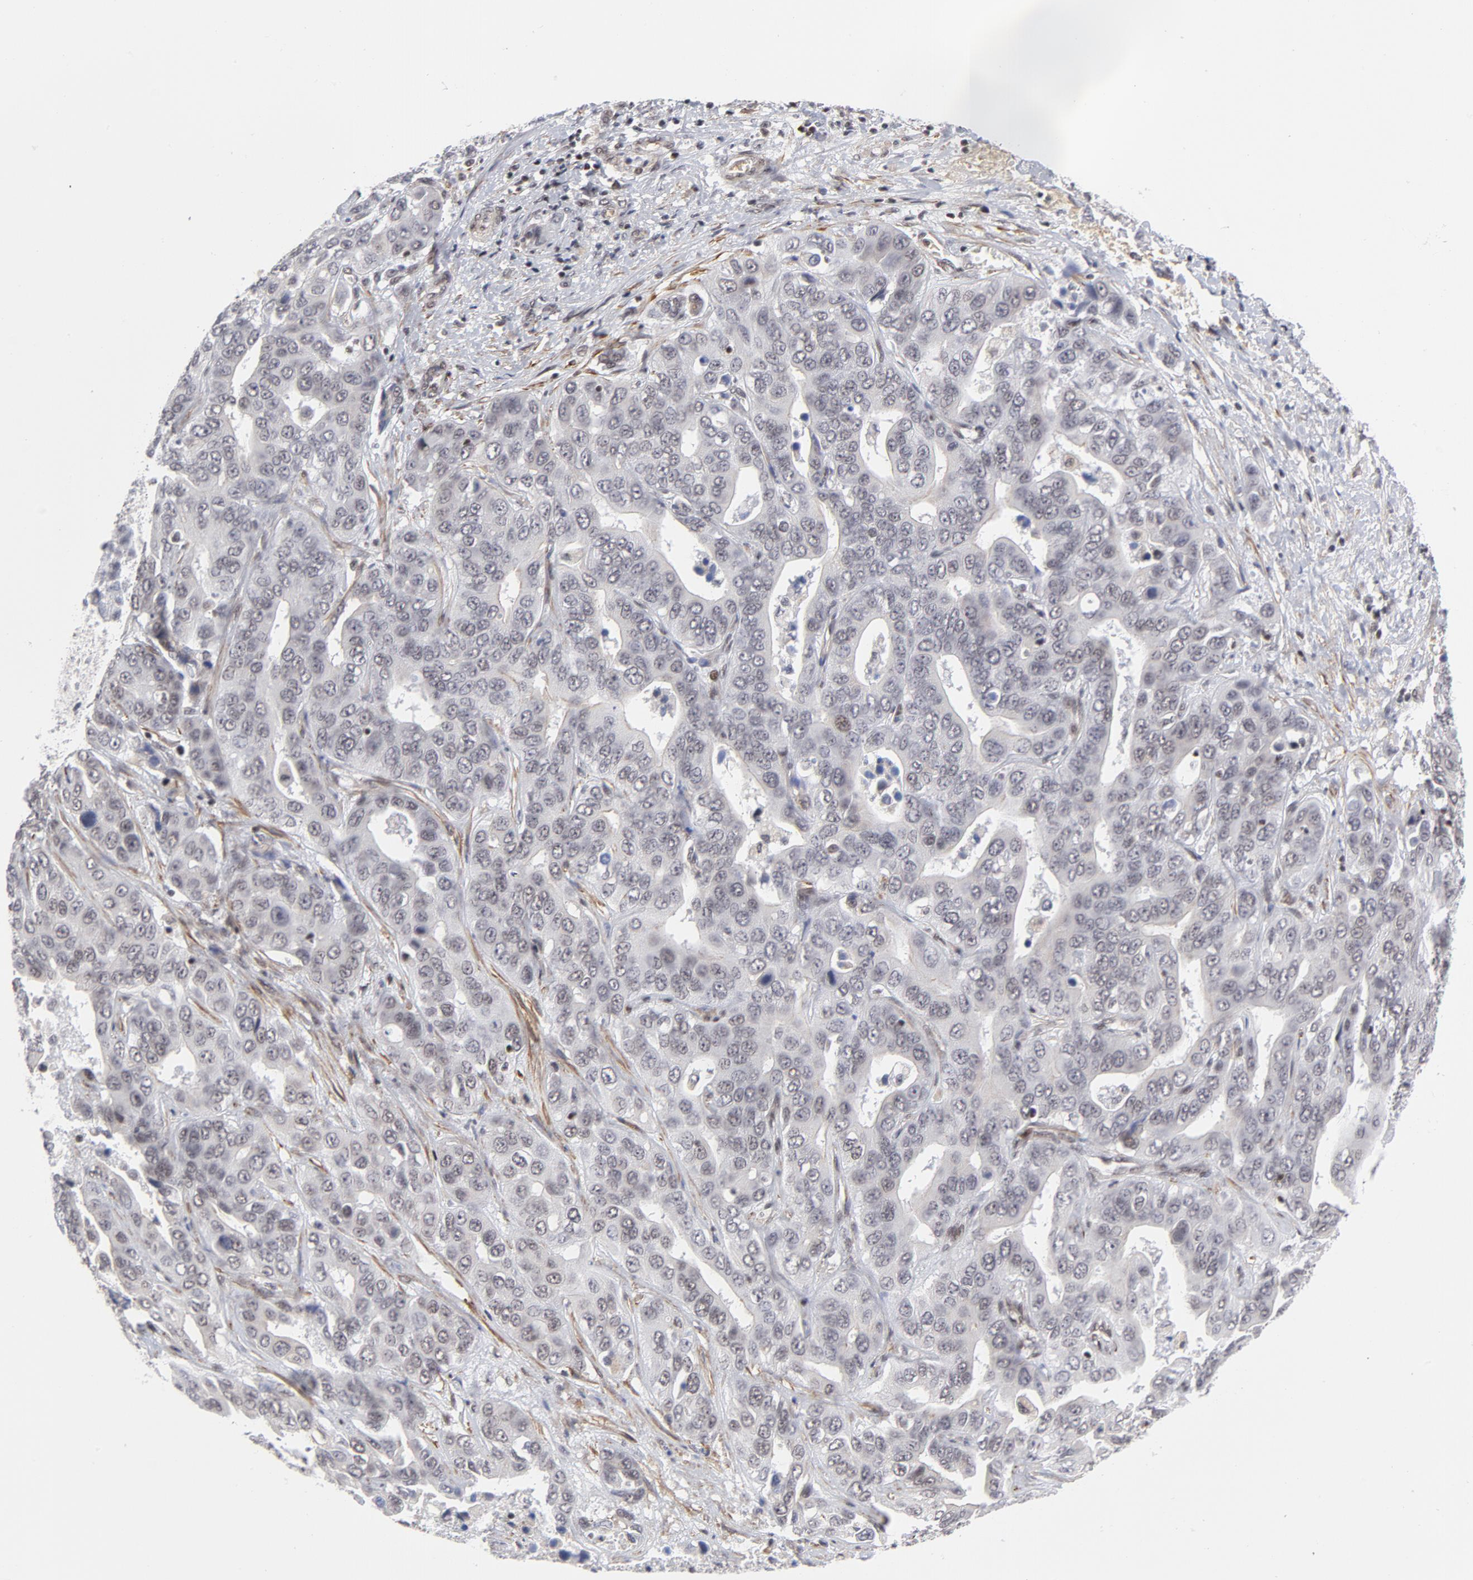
{"staining": {"intensity": "negative", "quantity": "none", "location": "none"}, "tissue": "liver cancer", "cell_type": "Tumor cells", "image_type": "cancer", "snomed": [{"axis": "morphology", "description": "Cholangiocarcinoma"}, {"axis": "topography", "description": "Liver"}], "caption": "DAB immunohistochemical staining of human liver cancer displays no significant staining in tumor cells.", "gene": "CTCF", "patient": {"sex": "female", "age": 52}}